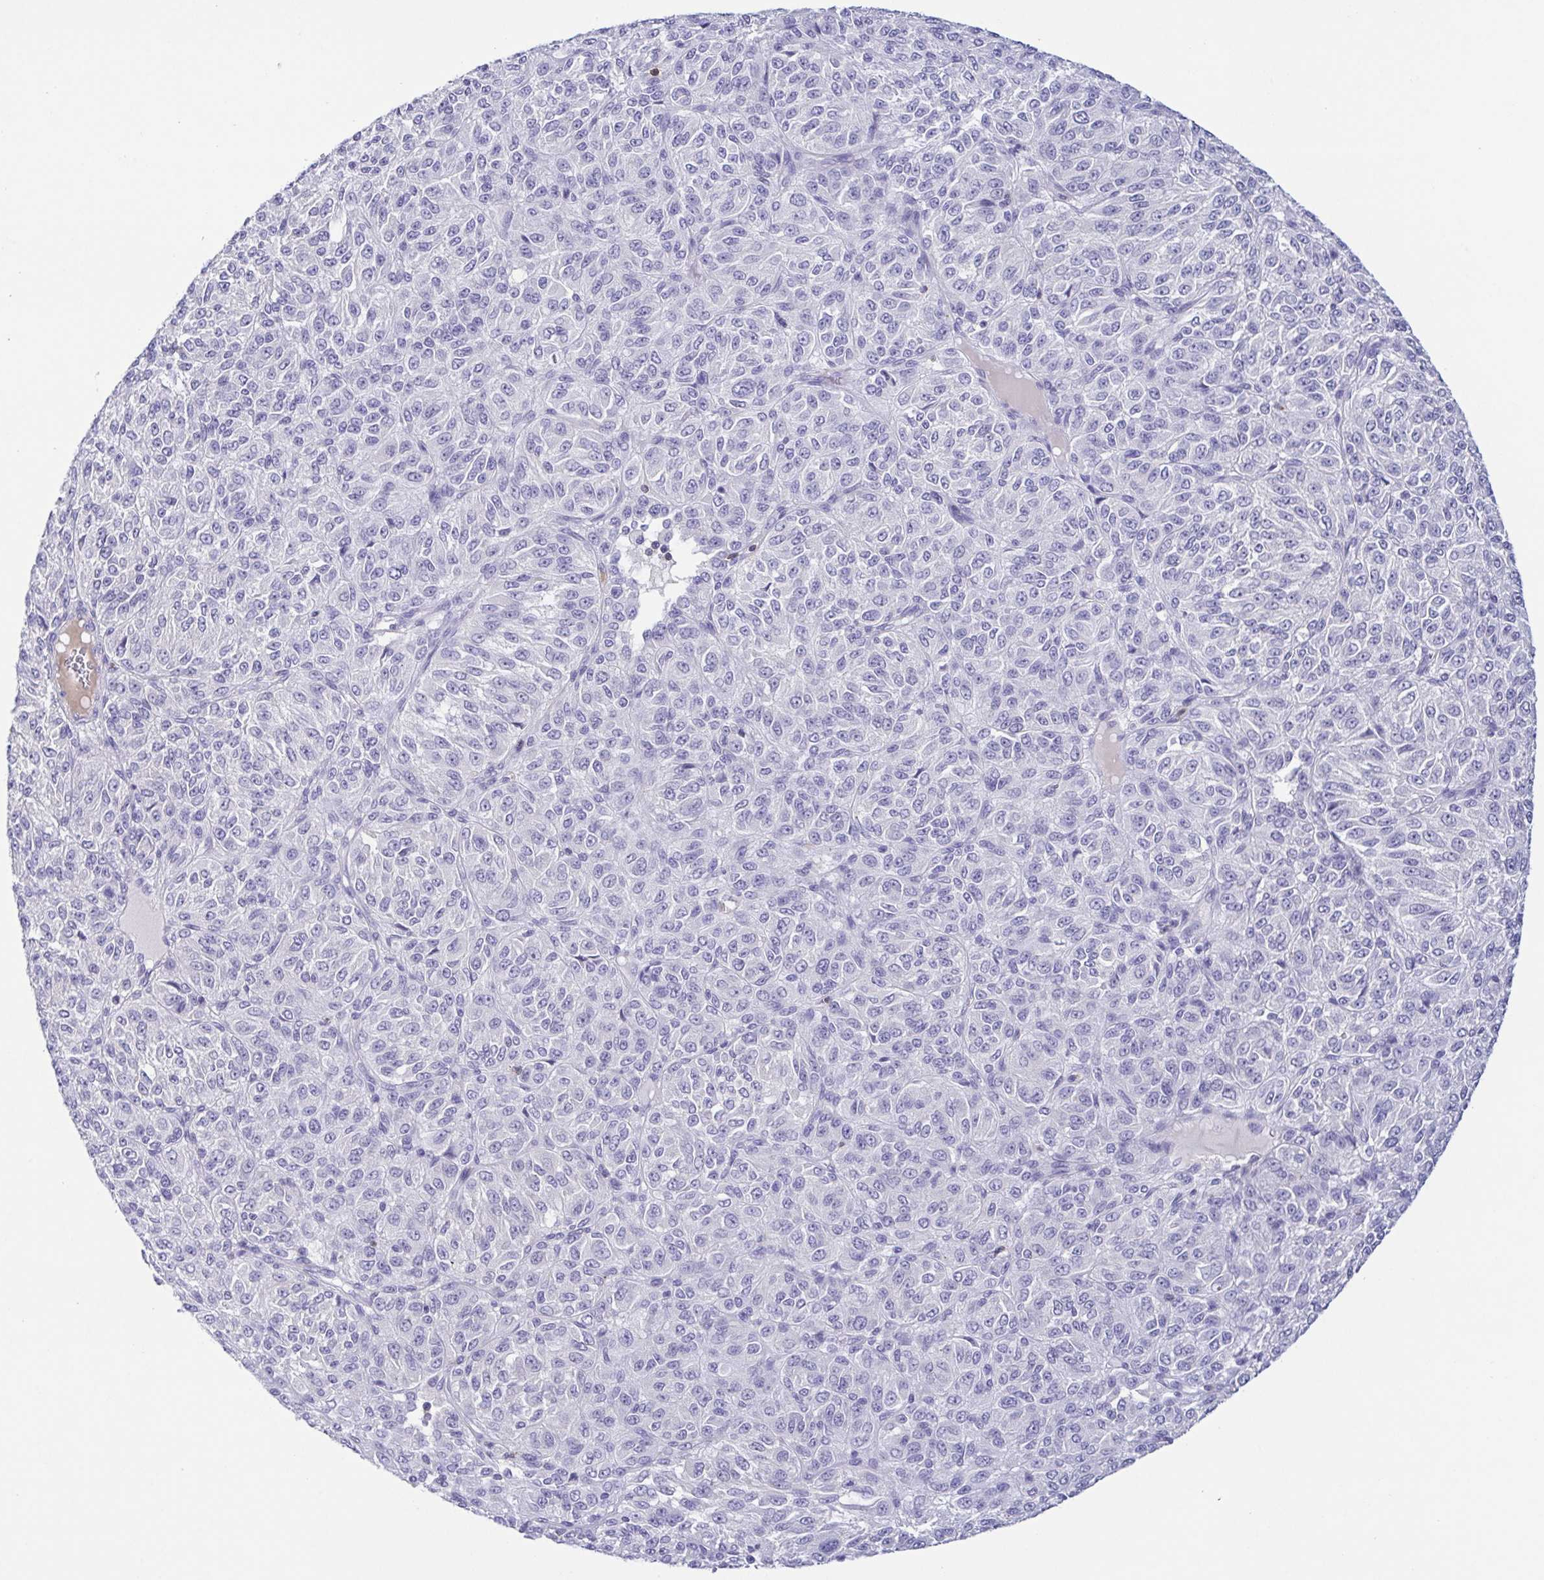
{"staining": {"intensity": "negative", "quantity": "none", "location": "none"}, "tissue": "melanoma", "cell_type": "Tumor cells", "image_type": "cancer", "snomed": [{"axis": "morphology", "description": "Malignant melanoma, Metastatic site"}, {"axis": "topography", "description": "Brain"}], "caption": "Immunohistochemical staining of human malignant melanoma (metastatic site) shows no significant expression in tumor cells. (DAB immunohistochemistry, high magnification).", "gene": "PGLYRP1", "patient": {"sex": "female", "age": 56}}